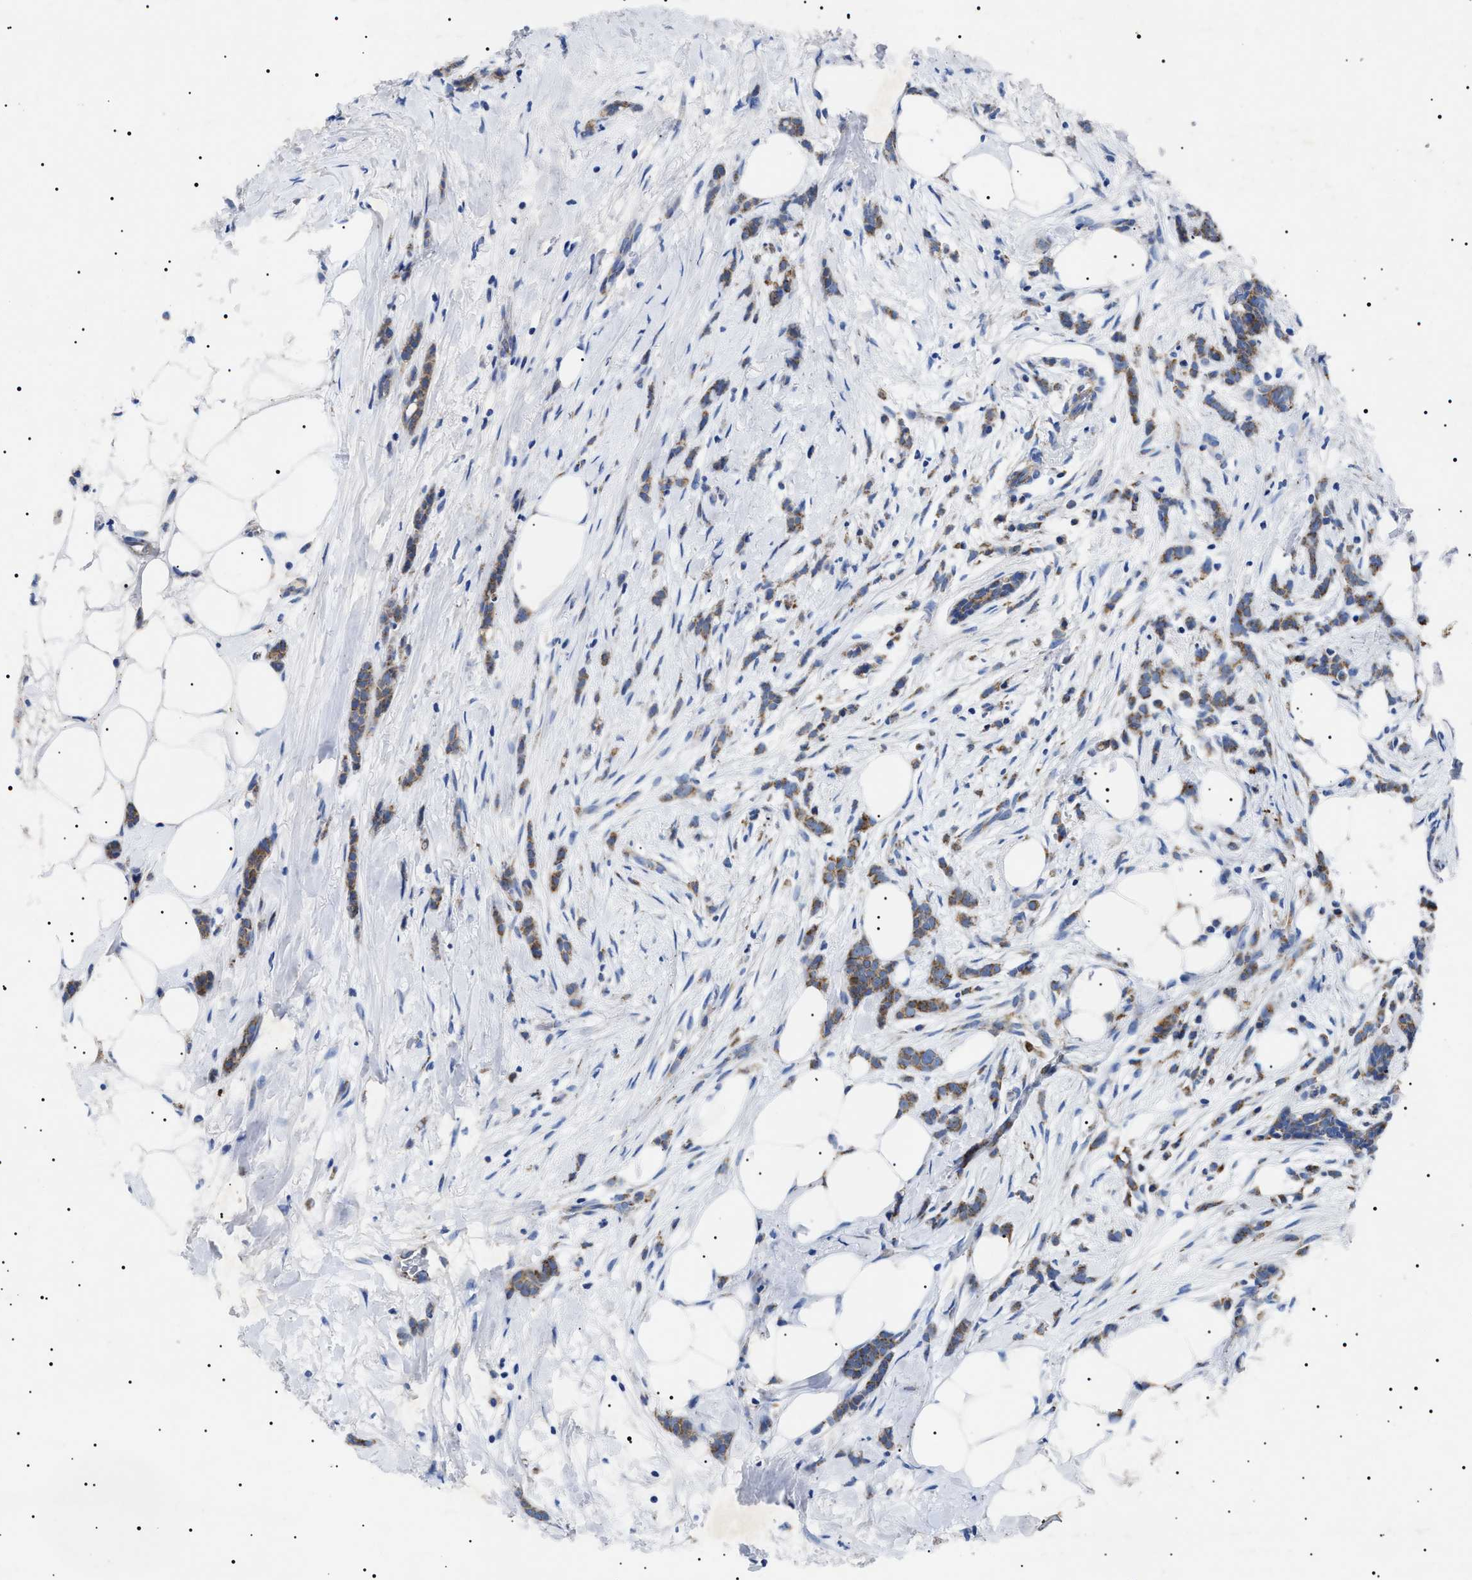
{"staining": {"intensity": "moderate", "quantity": ">75%", "location": "cytoplasmic/membranous"}, "tissue": "breast cancer", "cell_type": "Tumor cells", "image_type": "cancer", "snomed": [{"axis": "morphology", "description": "Lobular carcinoma, in situ"}, {"axis": "morphology", "description": "Lobular carcinoma"}, {"axis": "topography", "description": "Breast"}], "caption": "The image displays immunohistochemical staining of lobular carcinoma (breast). There is moderate cytoplasmic/membranous staining is identified in about >75% of tumor cells.", "gene": "CHRDL2", "patient": {"sex": "female", "age": 41}}